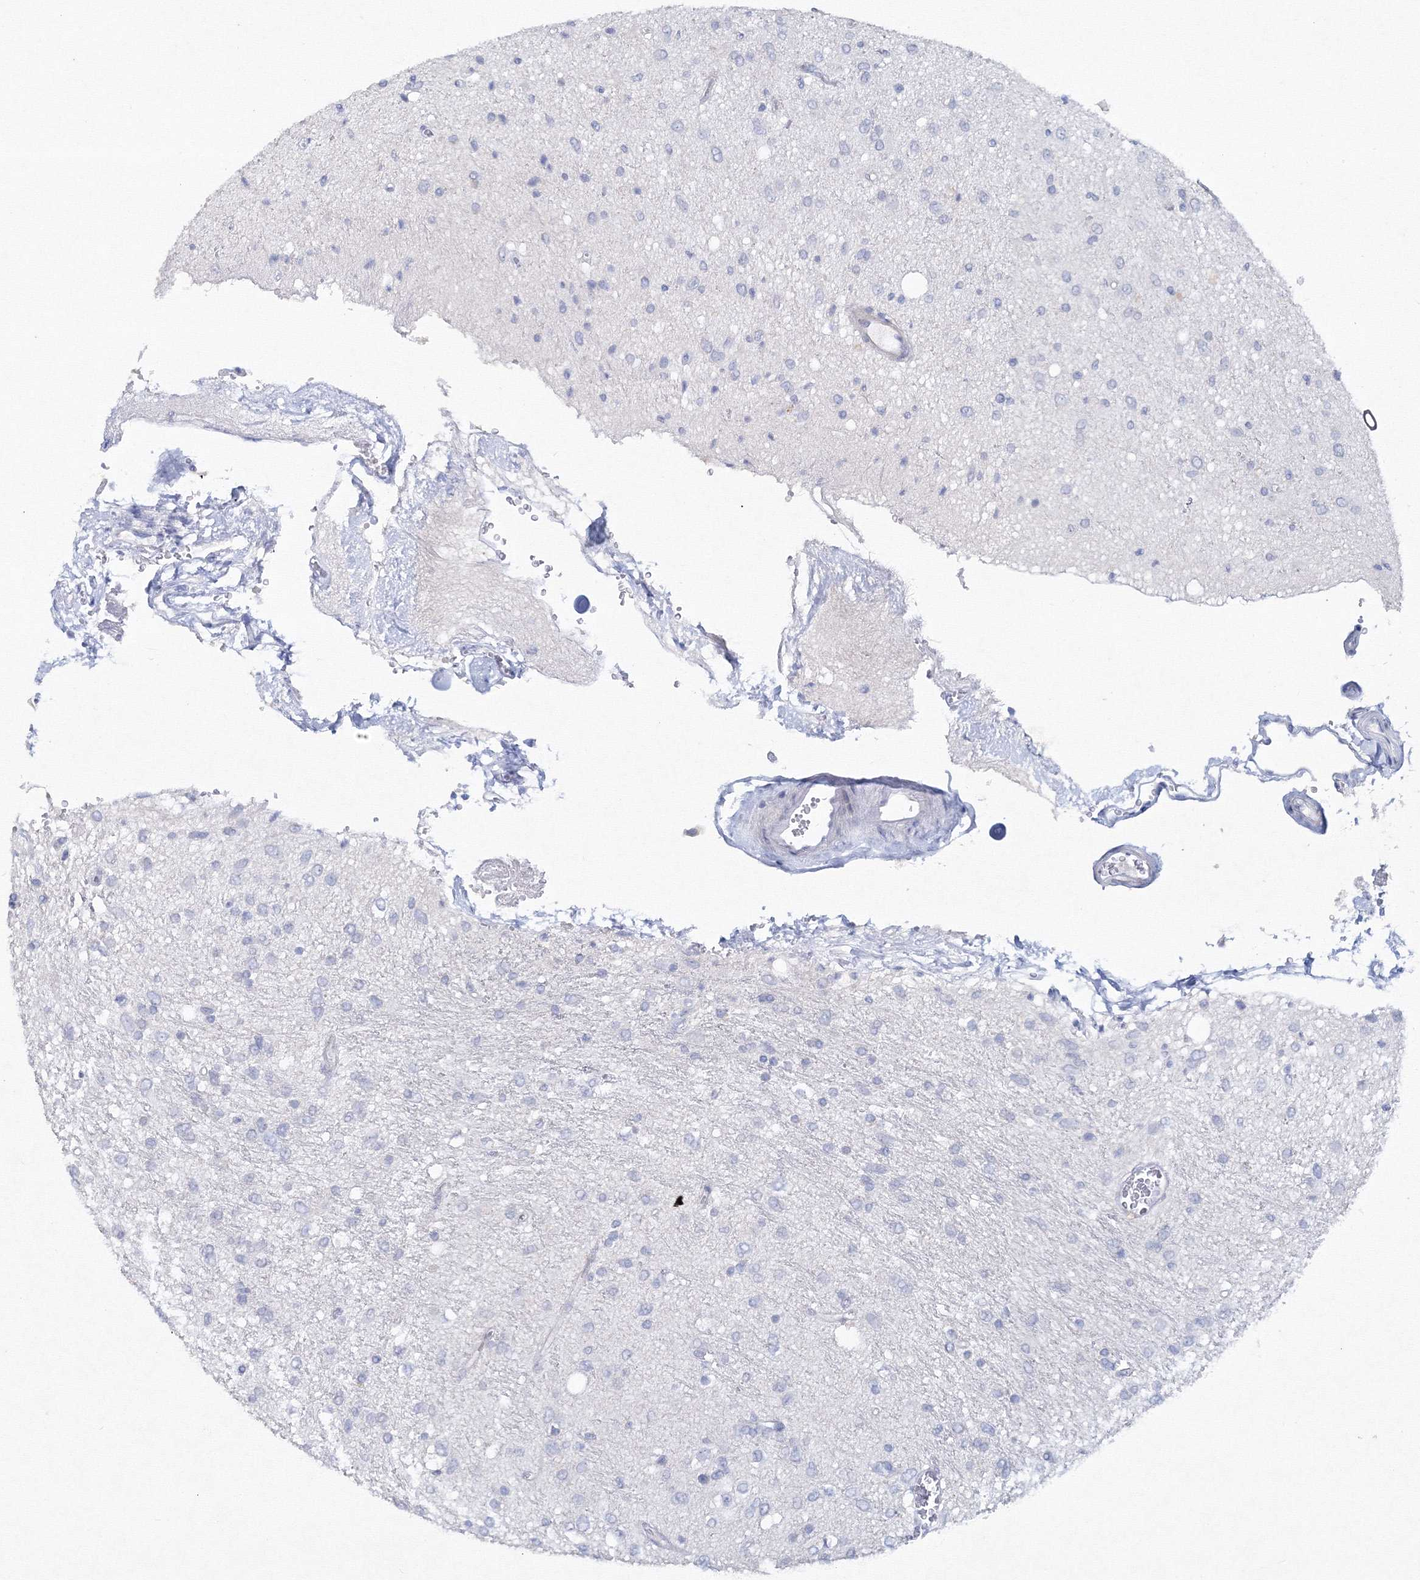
{"staining": {"intensity": "negative", "quantity": "none", "location": "none"}, "tissue": "glioma", "cell_type": "Tumor cells", "image_type": "cancer", "snomed": [{"axis": "morphology", "description": "Glioma, malignant, Low grade"}, {"axis": "topography", "description": "Brain"}], "caption": "Glioma stained for a protein using IHC shows no expression tumor cells.", "gene": "GCKR", "patient": {"sex": "male", "age": 77}}